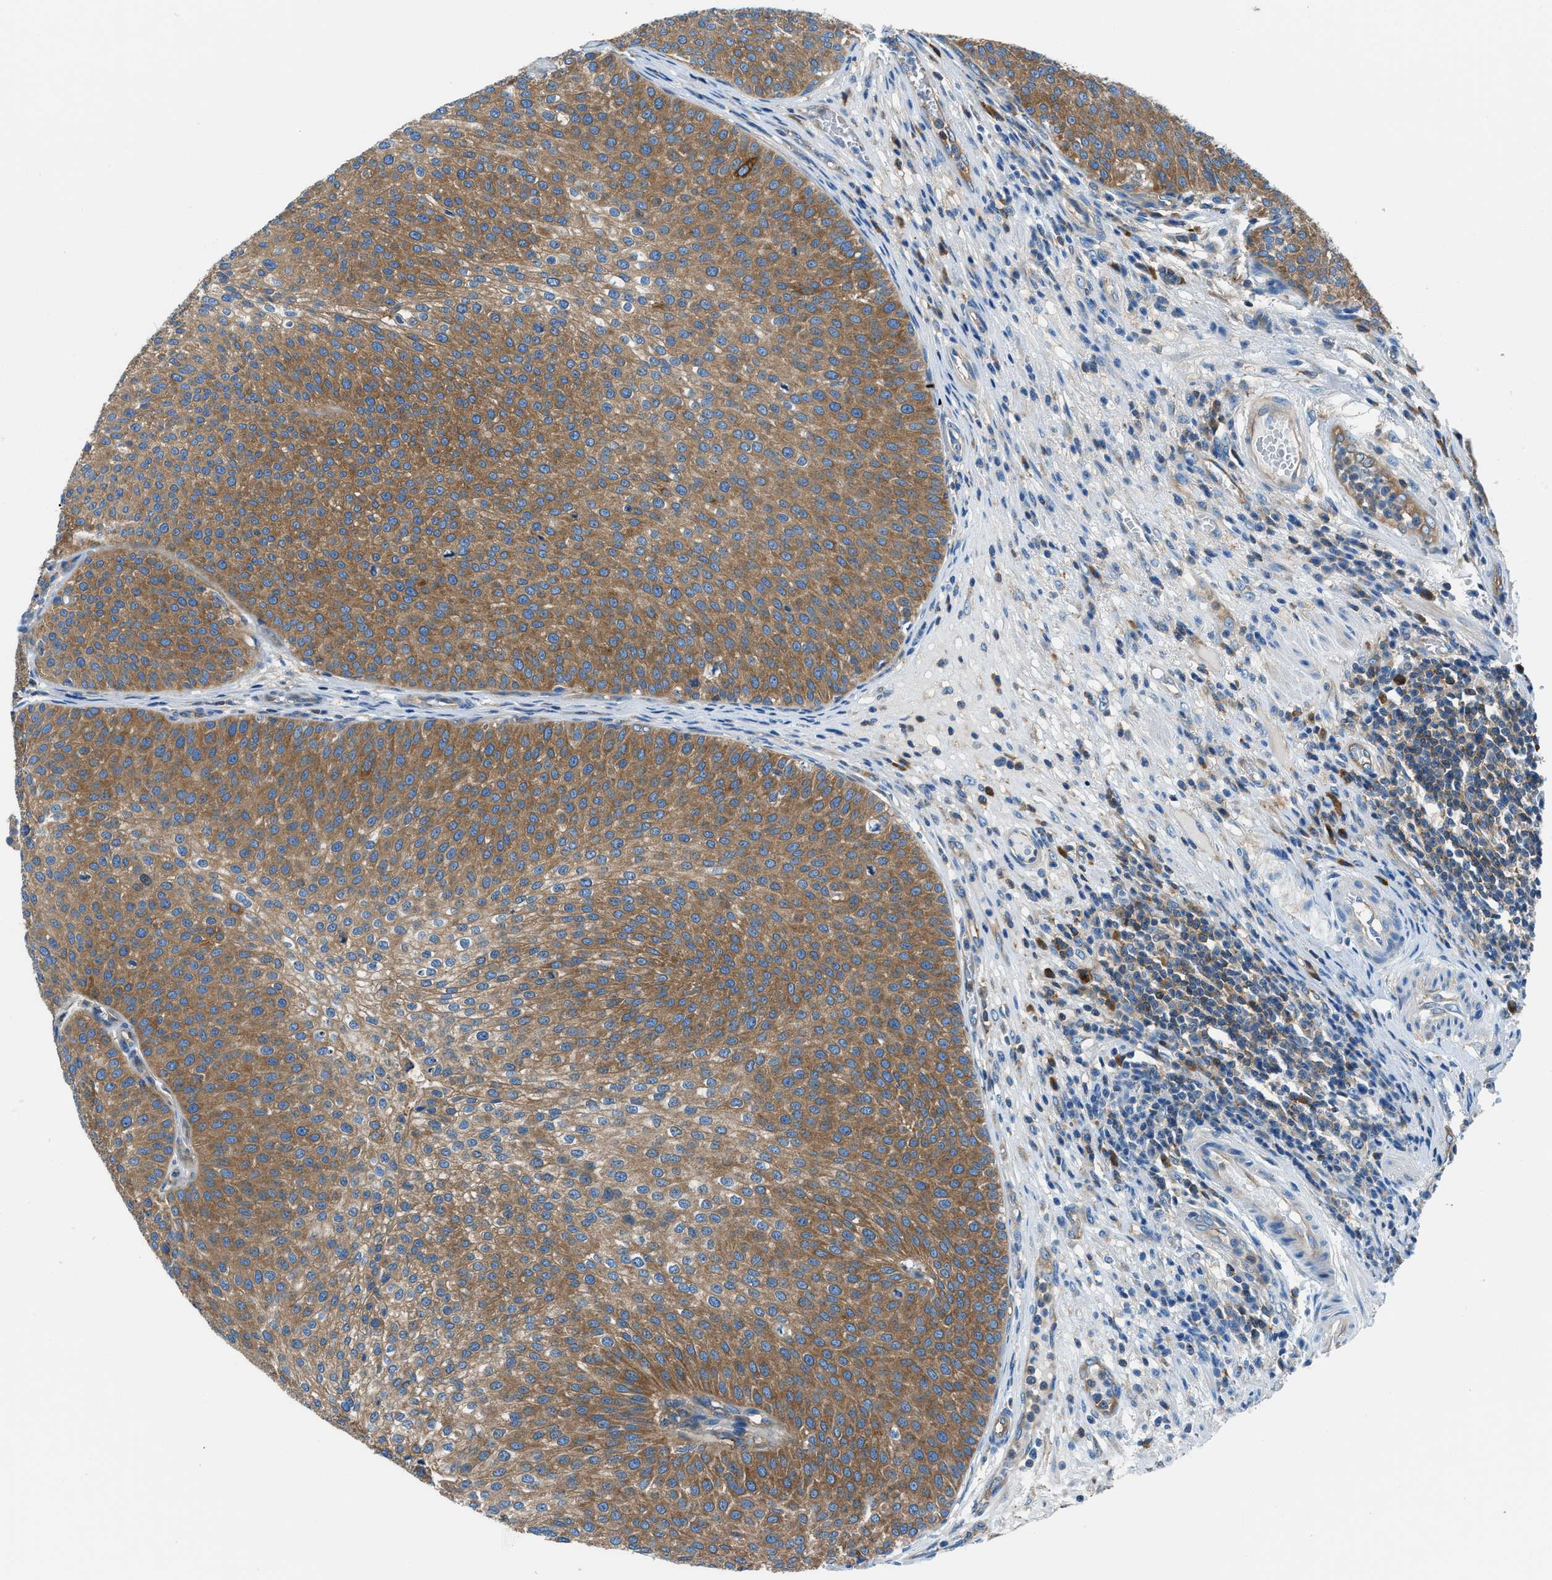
{"staining": {"intensity": "moderate", "quantity": ">75%", "location": "cytoplasmic/membranous"}, "tissue": "urothelial cancer", "cell_type": "Tumor cells", "image_type": "cancer", "snomed": [{"axis": "morphology", "description": "Urothelial carcinoma, Low grade"}, {"axis": "topography", "description": "Smooth muscle"}, {"axis": "topography", "description": "Urinary bladder"}], "caption": "Immunohistochemical staining of urothelial cancer reveals moderate cytoplasmic/membranous protein staining in about >75% of tumor cells. (Stains: DAB in brown, nuclei in blue, Microscopy: brightfield microscopy at high magnification).", "gene": "SARS1", "patient": {"sex": "male", "age": 60}}